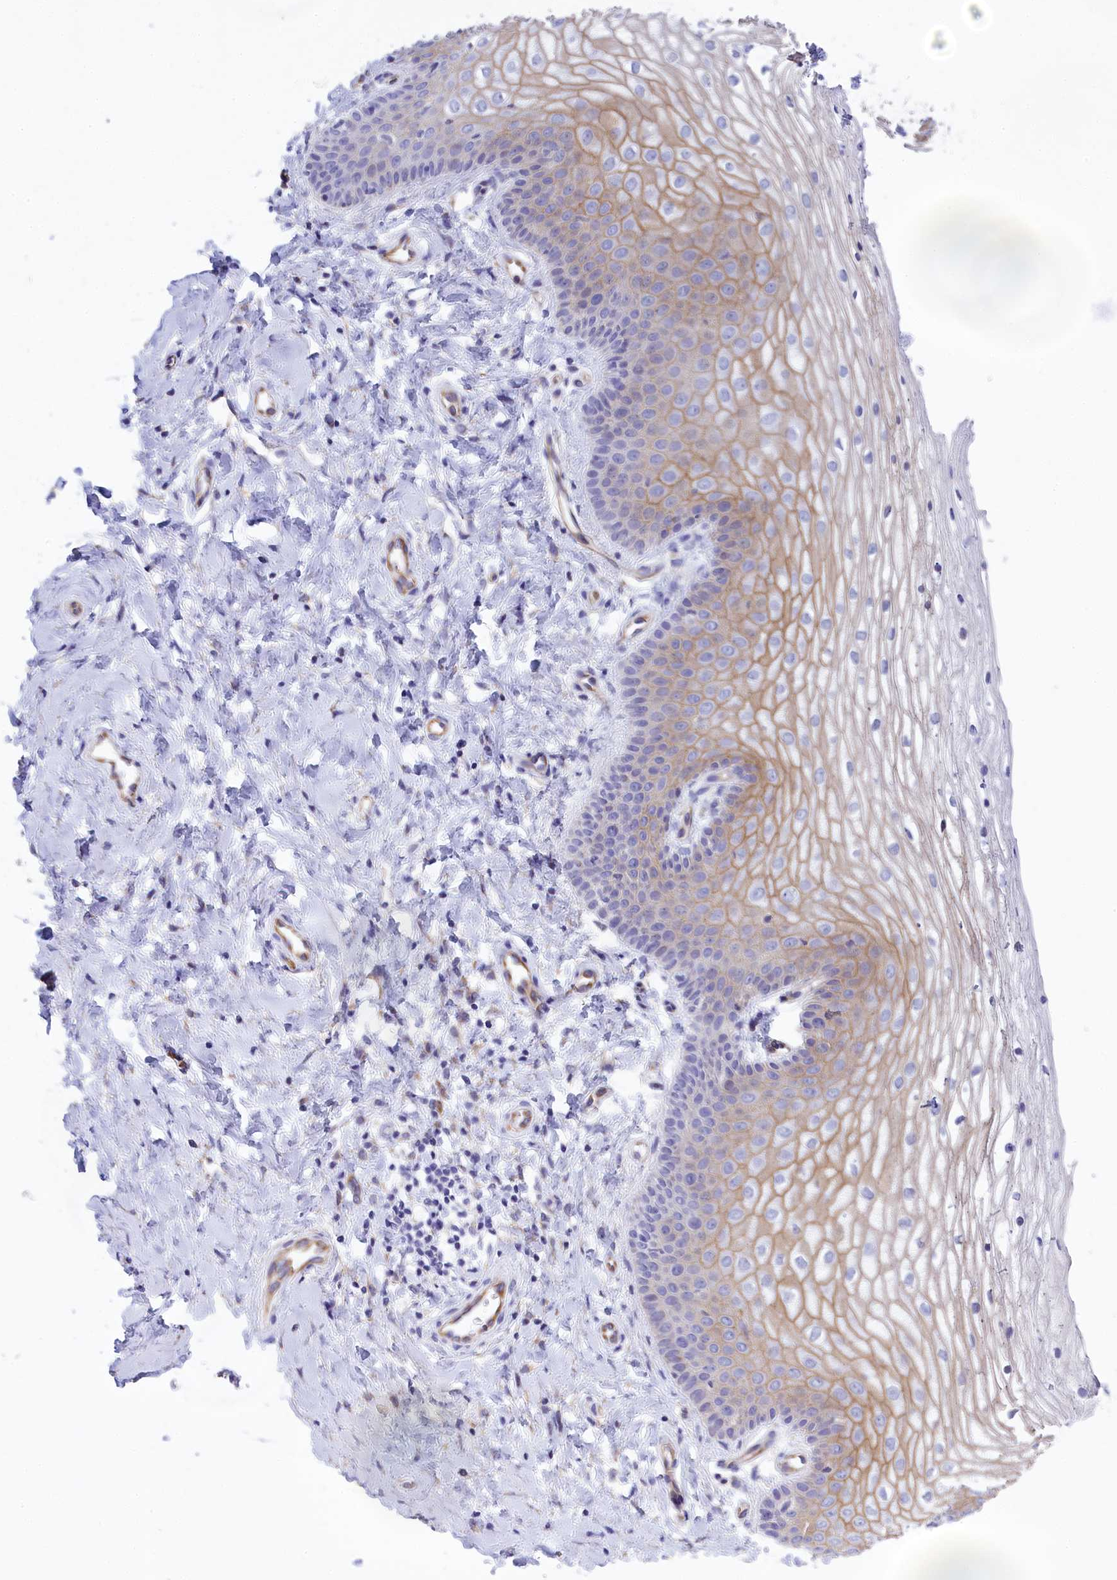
{"staining": {"intensity": "moderate", "quantity": "<25%", "location": "cytoplasmic/membranous"}, "tissue": "vagina", "cell_type": "Squamous epithelial cells", "image_type": "normal", "snomed": [{"axis": "morphology", "description": "Normal tissue, NOS"}, {"axis": "topography", "description": "Vagina"}], "caption": "The histopathology image exhibits a brown stain indicating the presence of a protein in the cytoplasmic/membranous of squamous epithelial cells in vagina.", "gene": "TACSTD2", "patient": {"sex": "female", "age": 68}}